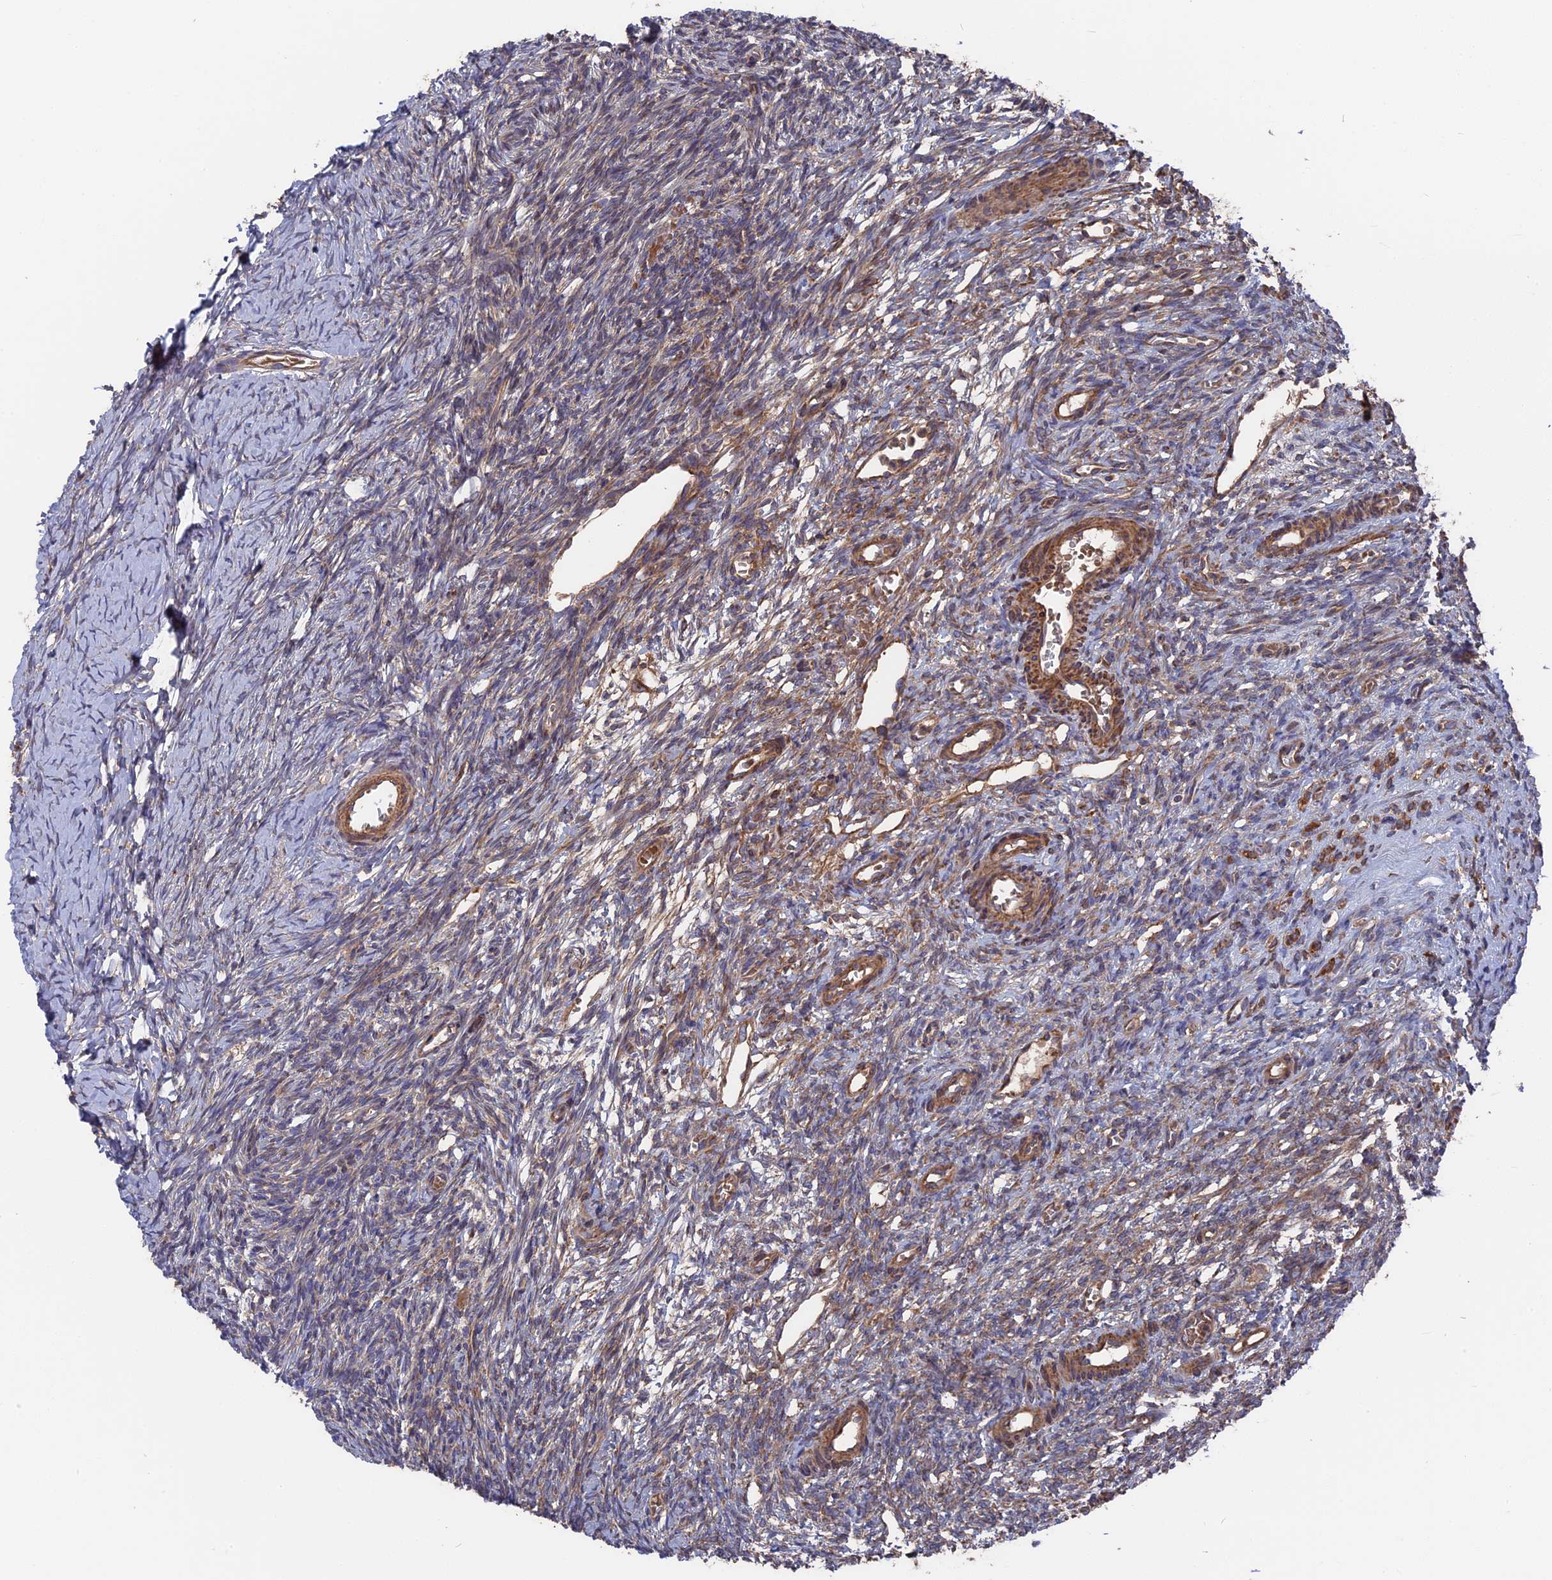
{"staining": {"intensity": "weak", "quantity": "25%-75%", "location": "cytoplasmic/membranous"}, "tissue": "ovary", "cell_type": "Ovarian stroma cells", "image_type": "normal", "snomed": [{"axis": "morphology", "description": "Normal tissue, NOS"}, {"axis": "topography", "description": "Ovary"}], "caption": "The immunohistochemical stain labels weak cytoplasmic/membranous staining in ovarian stroma cells of benign ovary. (Brightfield microscopy of DAB IHC at high magnification).", "gene": "TELO2", "patient": {"sex": "female", "age": 39}}